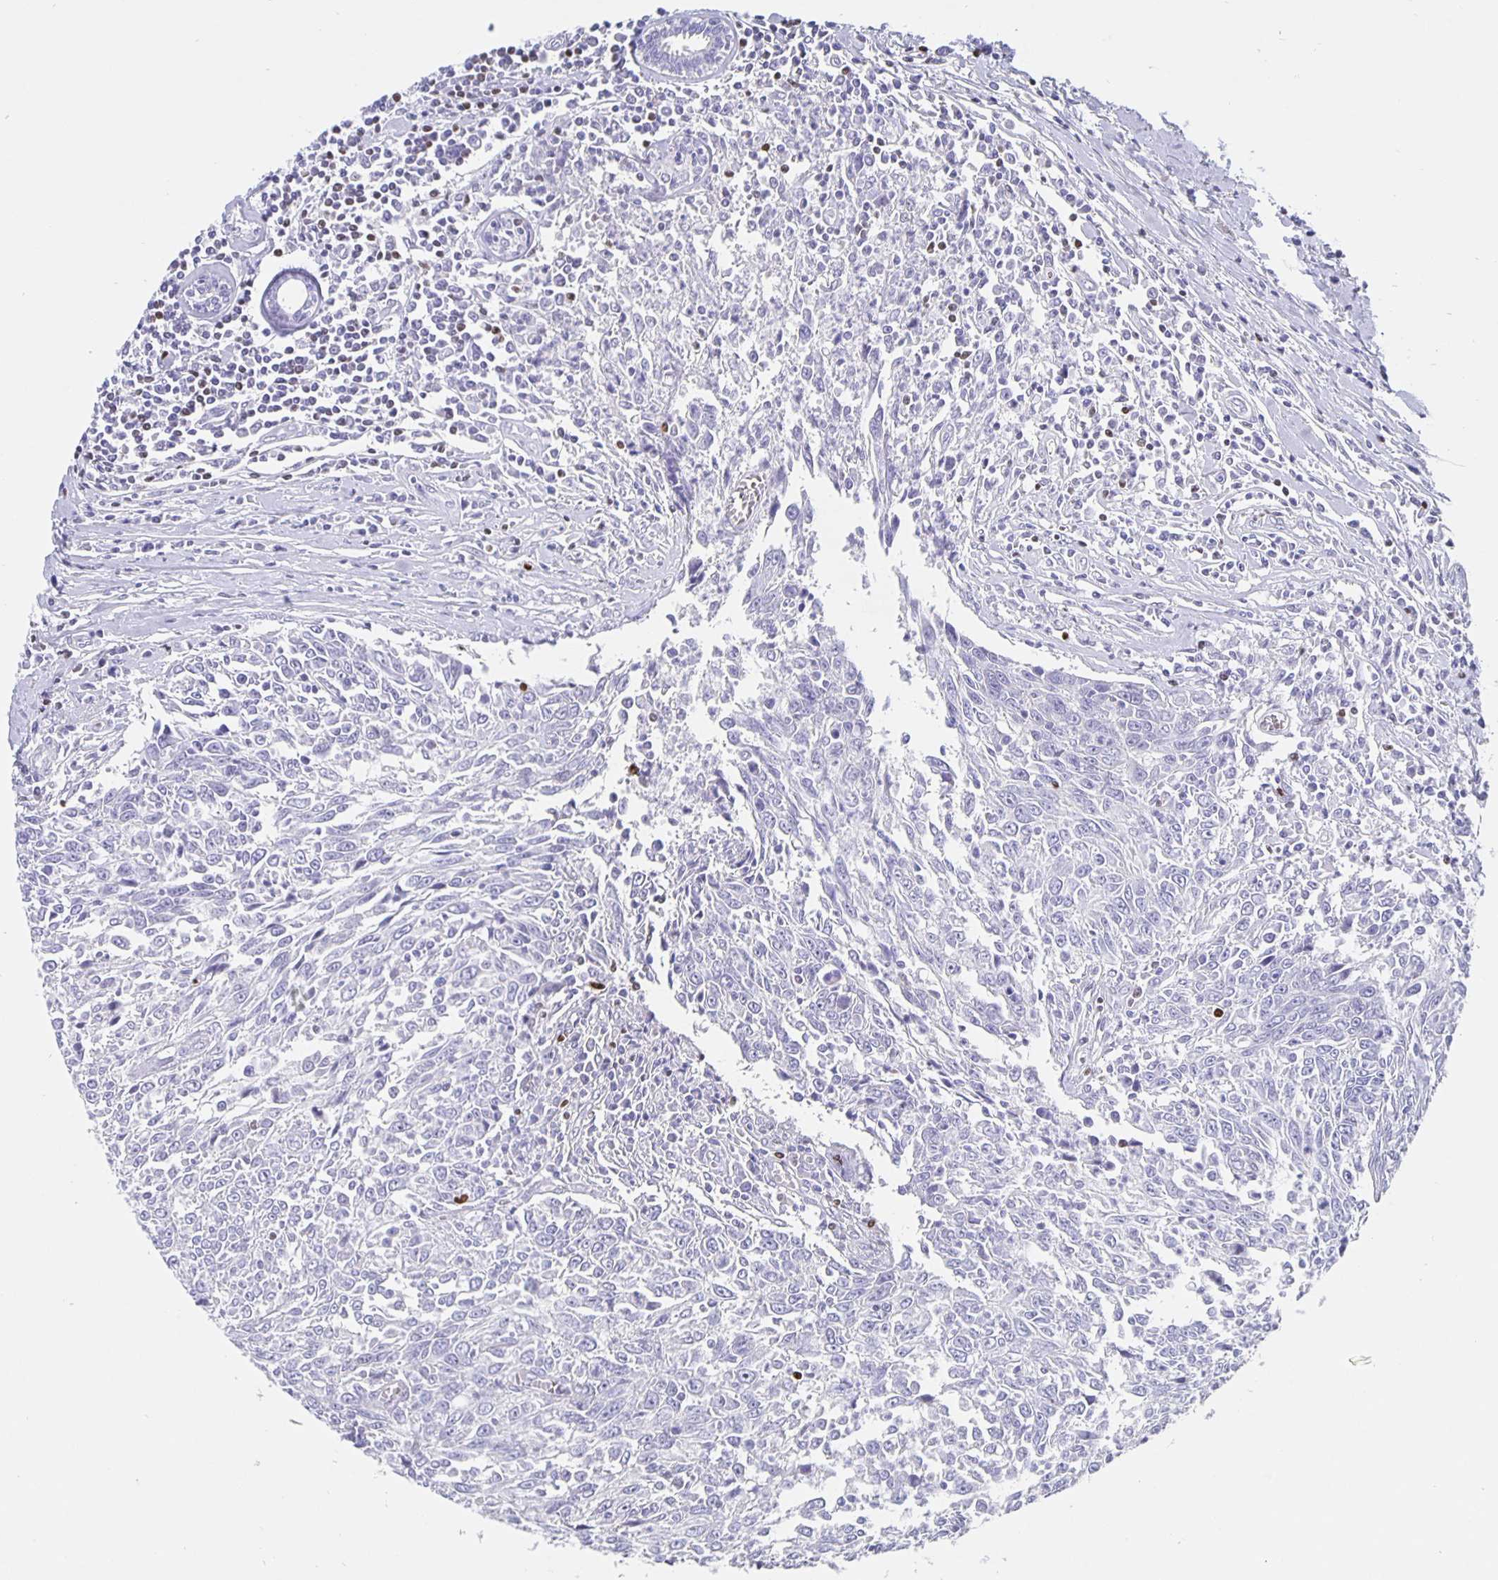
{"staining": {"intensity": "negative", "quantity": "none", "location": "none"}, "tissue": "breast cancer", "cell_type": "Tumor cells", "image_type": "cancer", "snomed": [{"axis": "morphology", "description": "Duct carcinoma"}, {"axis": "topography", "description": "Breast"}], "caption": "IHC histopathology image of neoplastic tissue: invasive ductal carcinoma (breast) stained with DAB demonstrates no significant protein expression in tumor cells.", "gene": "SATB2", "patient": {"sex": "female", "age": 50}}